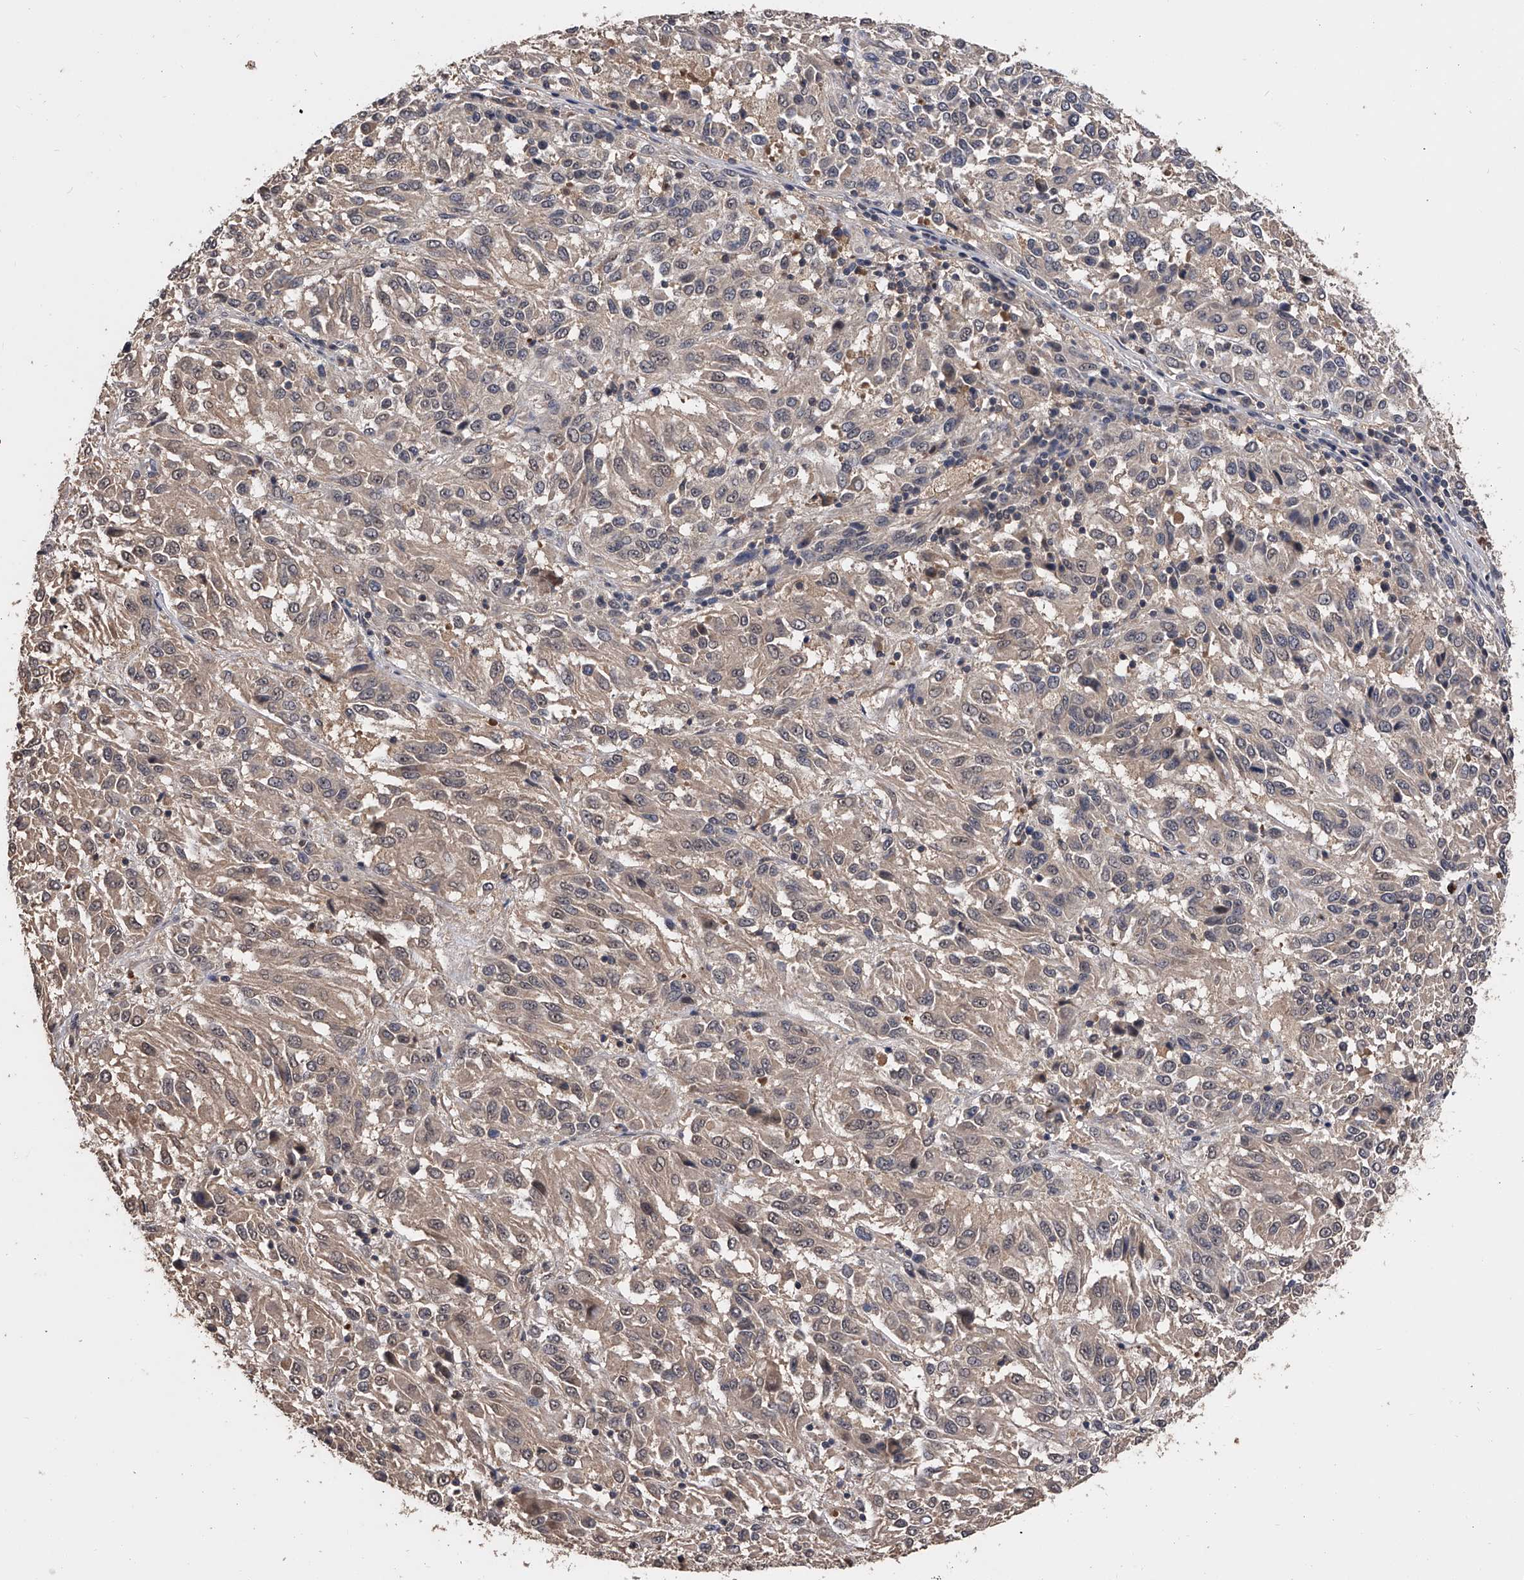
{"staining": {"intensity": "weak", "quantity": "25%-75%", "location": "cytoplasmic/membranous"}, "tissue": "melanoma", "cell_type": "Tumor cells", "image_type": "cancer", "snomed": [{"axis": "morphology", "description": "Malignant melanoma, Metastatic site"}, {"axis": "topography", "description": "Lung"}], "caption": "IHC photomicrograph of neoplastic tissue: melanoma stained using IHC displays low levels of weak protein expression localized specifically in the cytoplasmic/membranous of tumor cells, appearing as a cytoplasmic/membranous brown color.", "gene": "EFCAB7", "patient": {"sex": "male", "age": 64}}